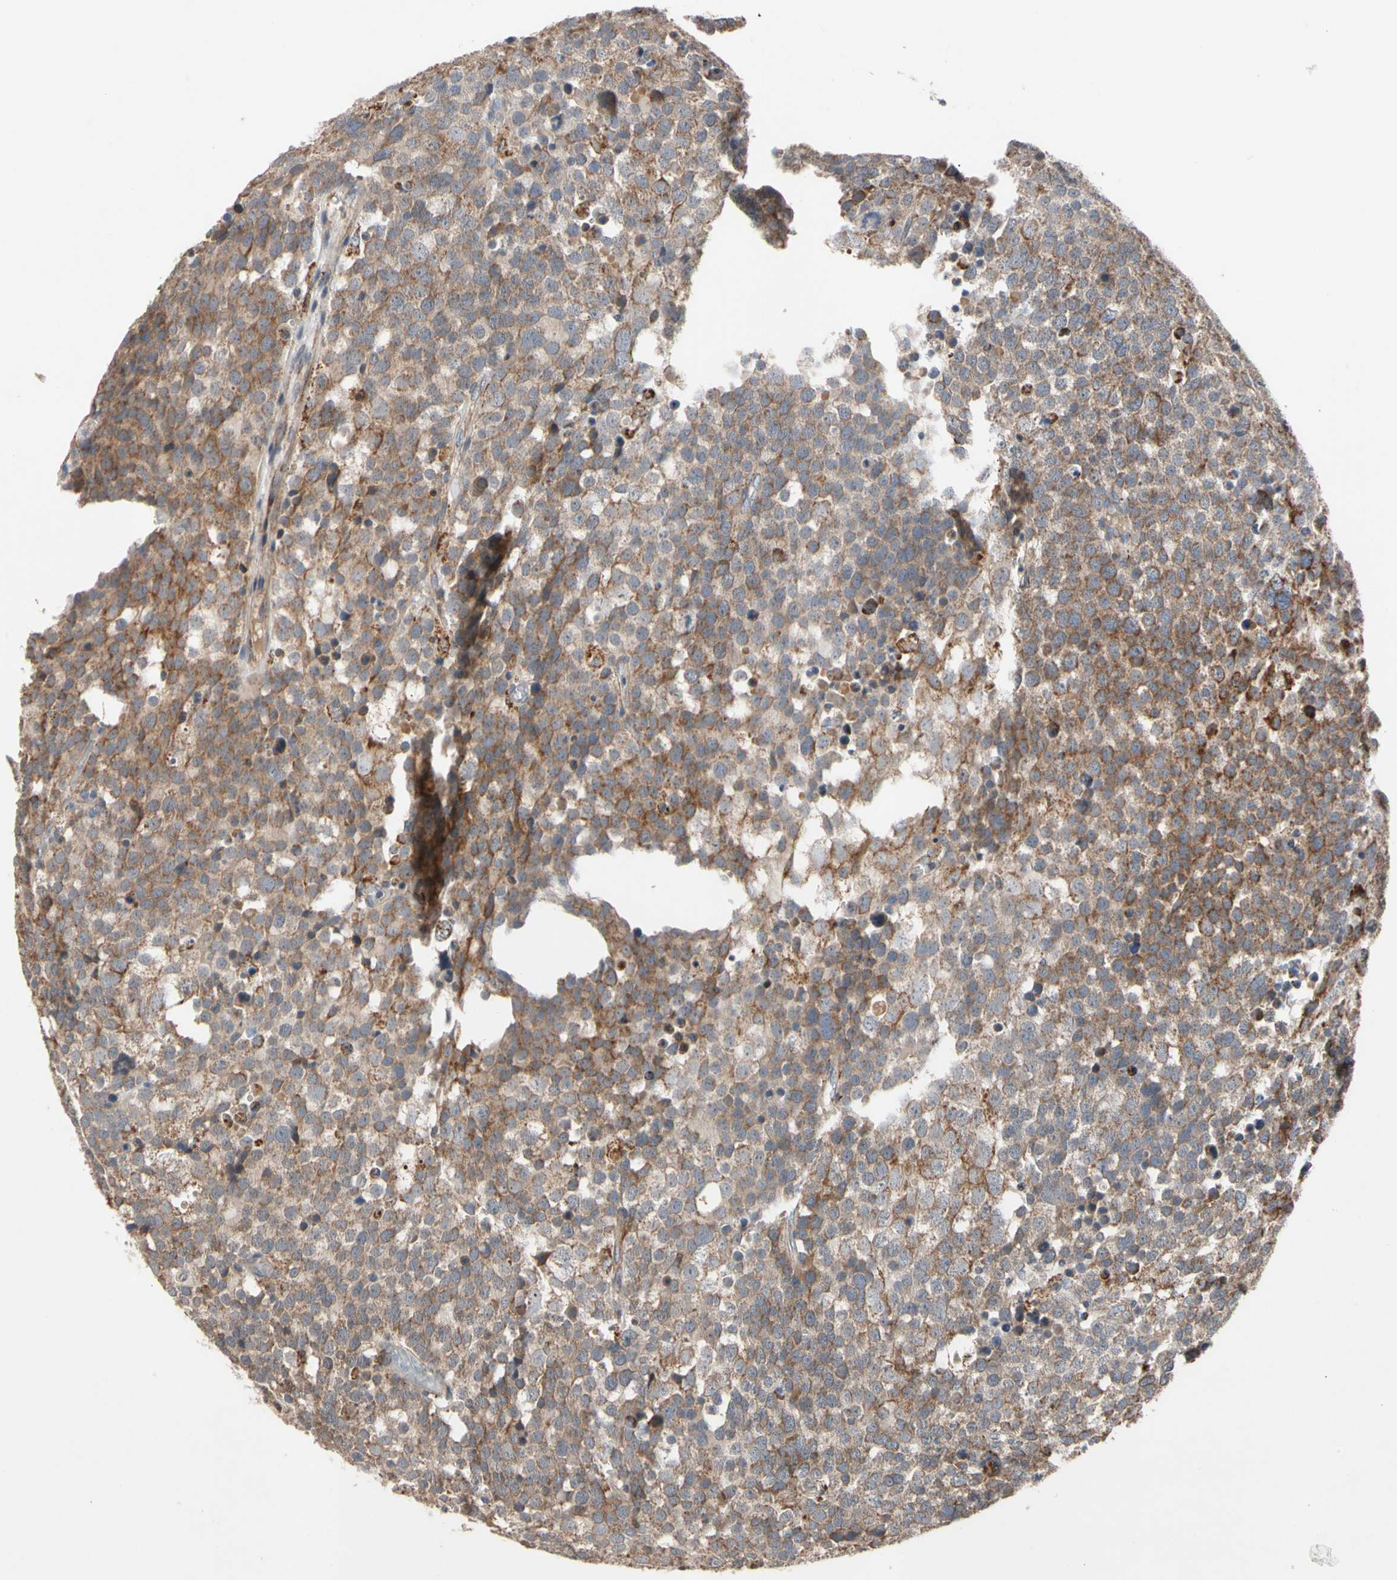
{"staining": {"intensity": "moderate", "quantity": ">75%", "location": "cytoplasmic/membranous"}, "tissue": "testis cancer", "cell_type": "Tumor cells", "image_type": "cancer", "snomed": [{"axis": "morphology", "description": "Seminoma, NOS"}, {"axis": "topography", "description": "Testis"}], "caption": "Immunohistochemical staining of human testis cancer (seminoma) reveals moderate cytoplasmic/membranous protein positivity in about >75% of tumor cells.", "gene": "GPD2", "patient": {"sex": "male", "age": 71}}